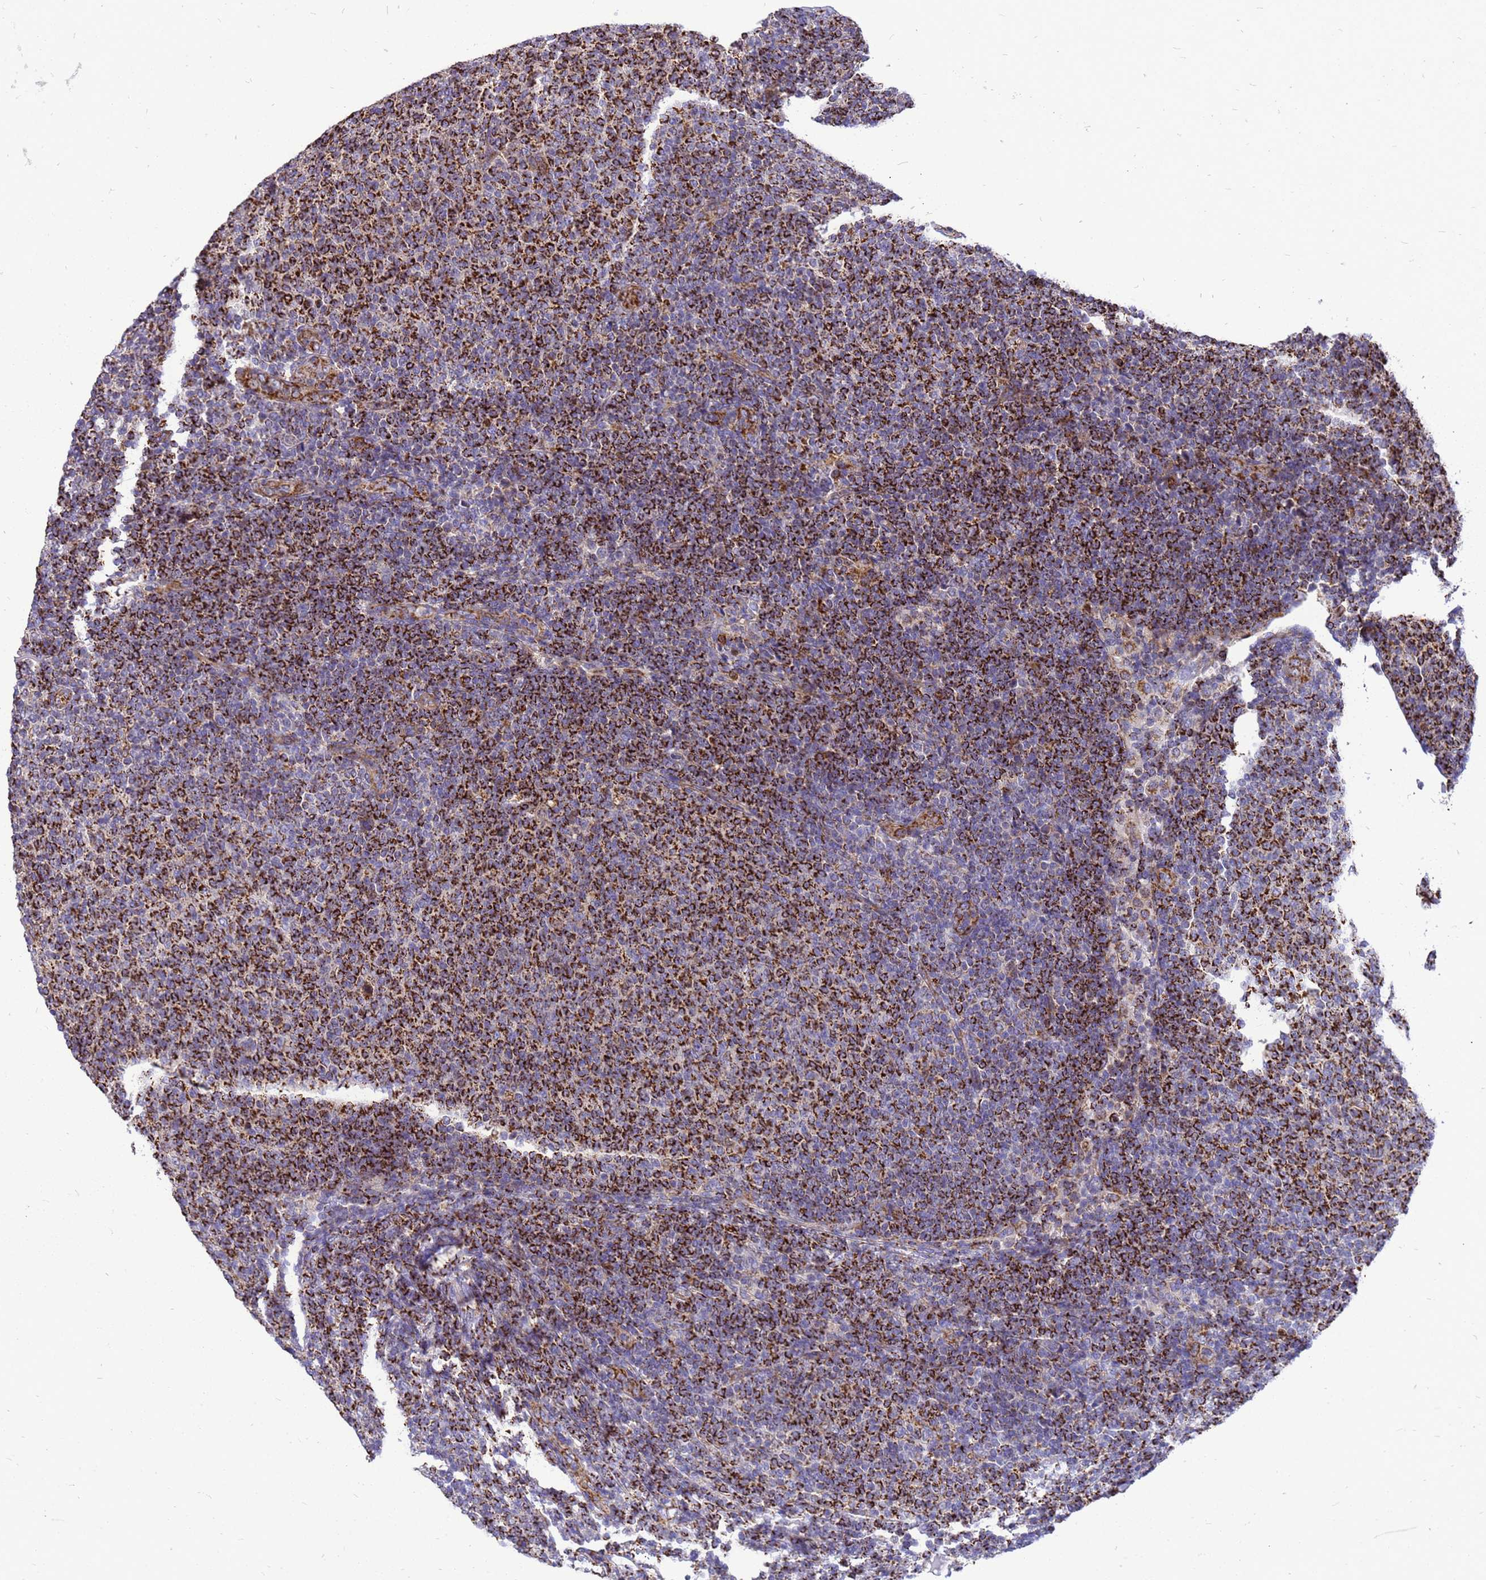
{"staining": {"intensity": "moderate", "quantity": ">75%", "location": "cytoplasmic/membranous"}, "tissue": "lymphoma", "cell_type": "Tumor cells", "image_type": "cancer", "snomed": [{"axis": "morphology", "description": "Malignant lymphoma, non-Hodgkin's type, Low grade"}, {"axis": "topography", "description": "Lymph node"}], "caption": "Malignant lymphoma, non-Hodgkin's type (low-grade) stained with DAB (3,3'-diaminobenzidine) immunohistochemistry demonstrates medium levels of moderate cytoplasmic/membranous positivity in approximately >75% of tumor cells. The staining was performed using DAB to visualize the protein expression in brown, while the nuclei were stained in blue with hematoxylin (Magnification: 20x).", "gene": "CMC4", "patient": {"sex": "male", "age": 66}}